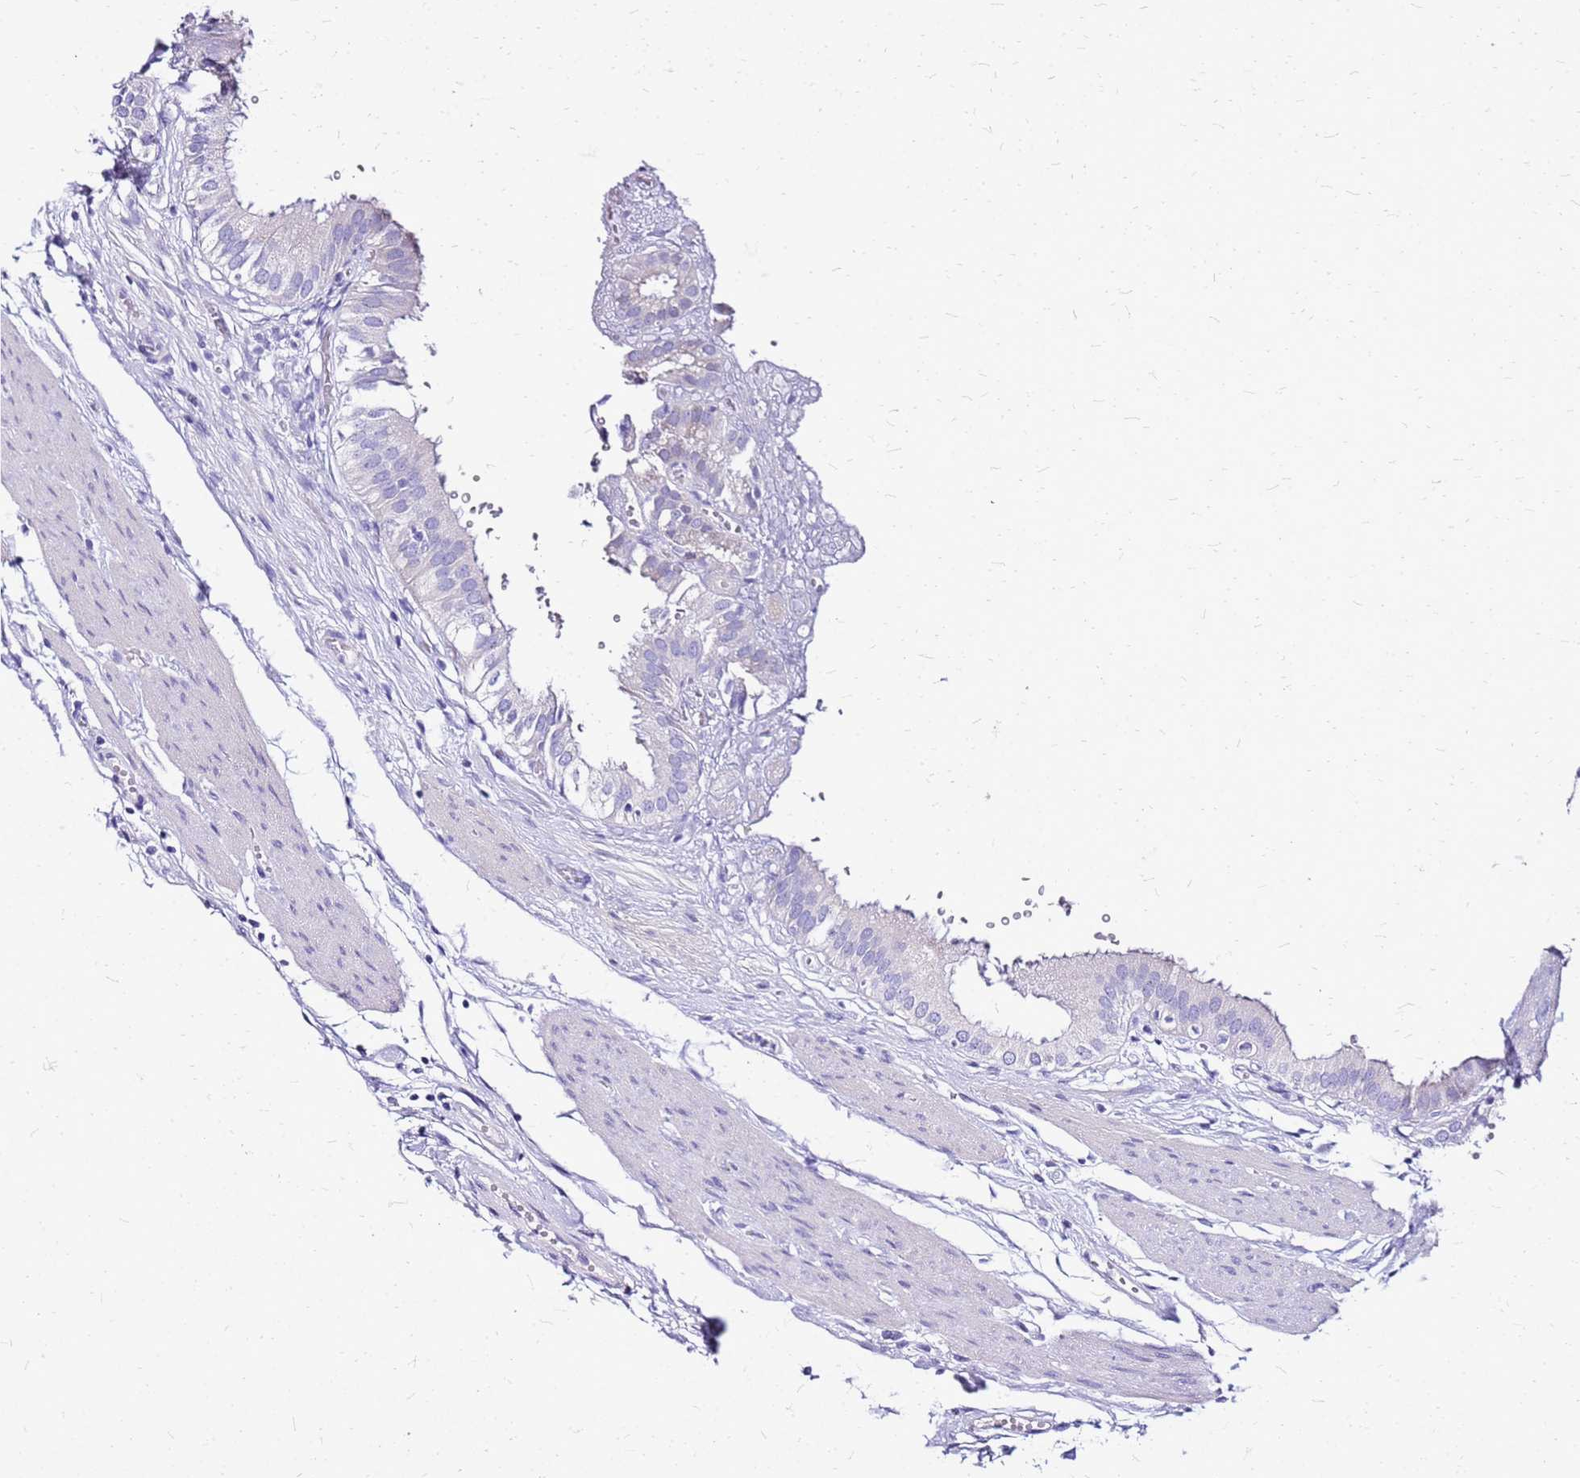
{"staining": {"intensity": "negative", "quantity": "none", "location": "none"}, "tissue": "gallbladder", "cell_type": "Glandular cells", "image_type": "normal", "snomed": [{"axis": "morphology", "description": "Normal tissue, NOS"}, {"axis": "topography", "description": "Gallbladder"}], "caption": "The photomicrograph displays no significant staining in glandular cells of gallbladder.", "gene": "DCDC2B", "patient": {"sex": "female", "age": 61}}